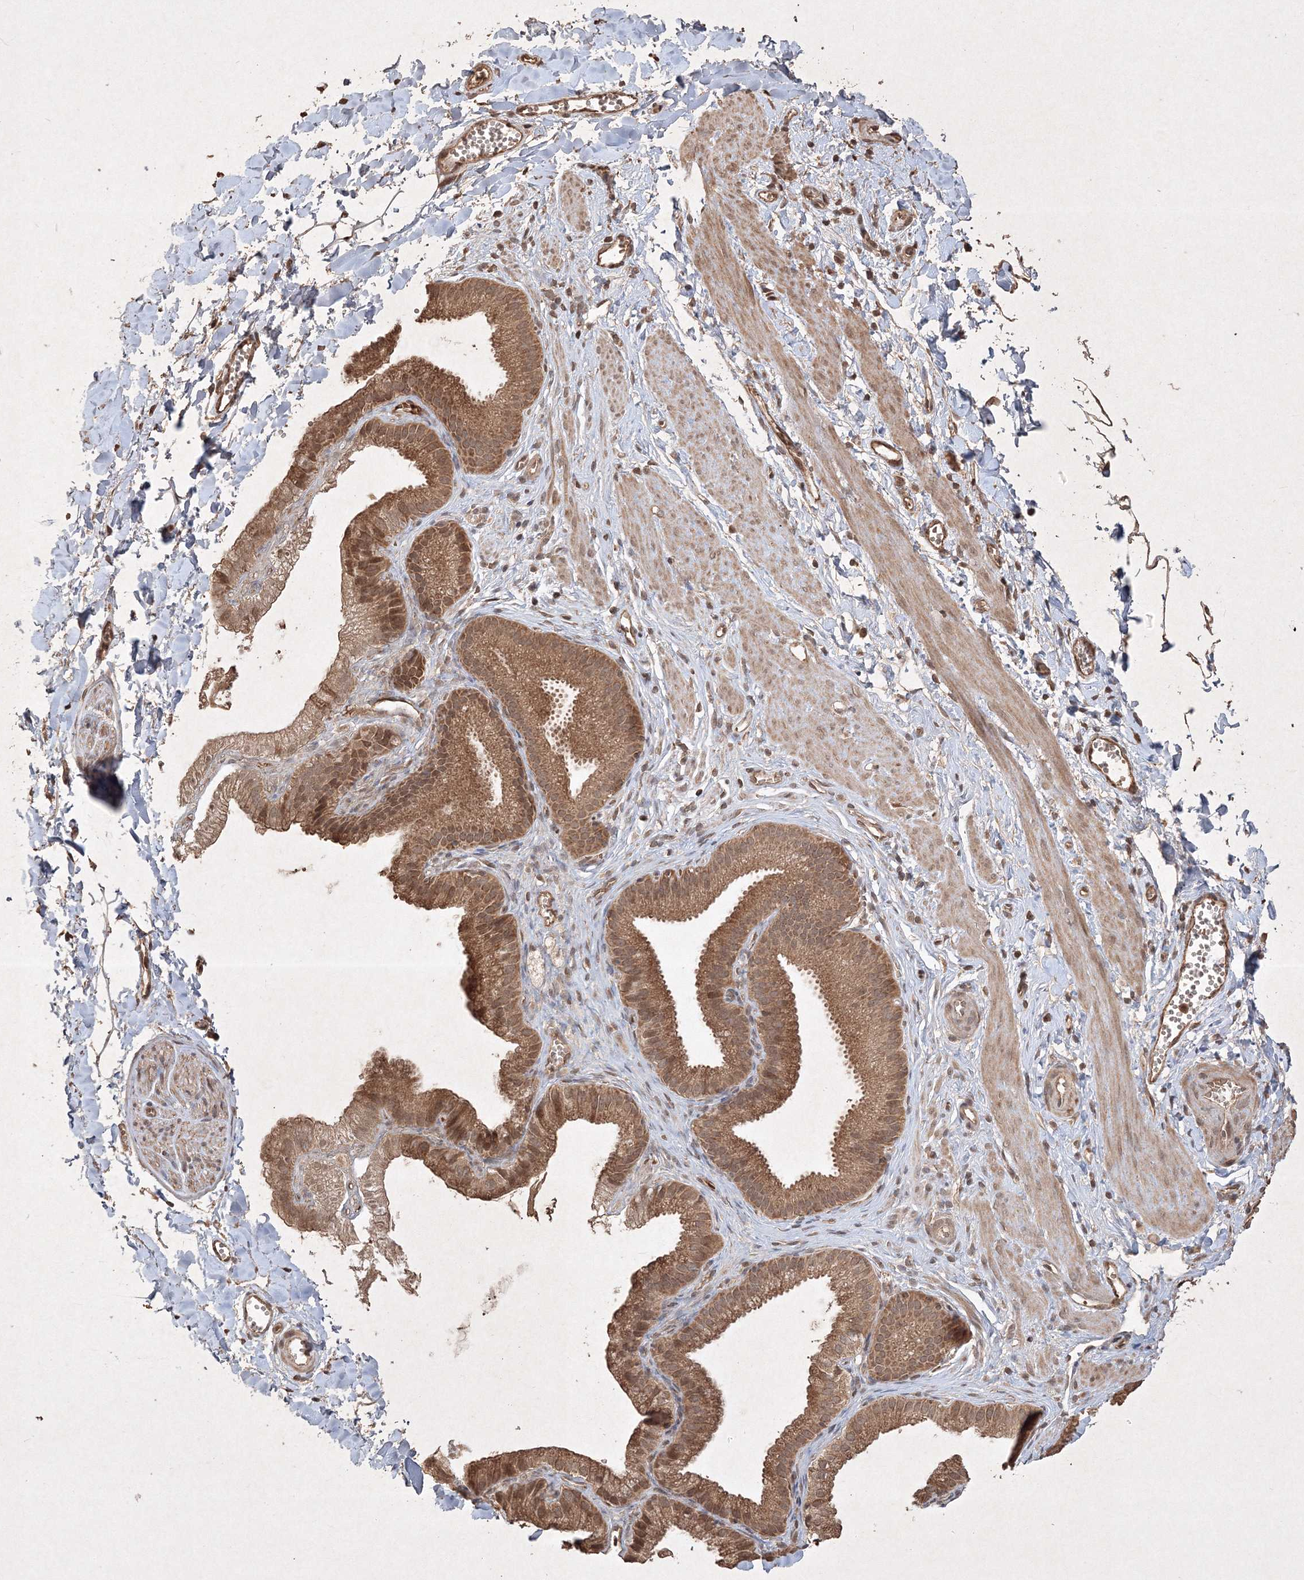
{"staining": {"intensity": "moderate", "quantity": ">75%", "location": "cytoplasmic/membranous,nuclear"}, "tissue": "adipose tissue", "cell_type": "Adipocytes", "image_type": "normal", "snomed": [{"axis": "morphology", "description": "Normal tissue, NOS"}, {"axis": "topography", "description": "Gallbladder"}, {"axis": "topography", "description": "Peripheral nerve tissue"}], "caption": "A medium amount of moderate cytoplasmic/membranous,nuclear staining is seen in approximately >75% of adipocytes in normal adipose tissue. Using DAB (3,3'-diaminobenzidine) (brown) and hematoxylin (blue) stains, captured at high magnification using brightfield microscopy.", "gene": "PELI3", "patient": {"sex": "male", "age": 38}}